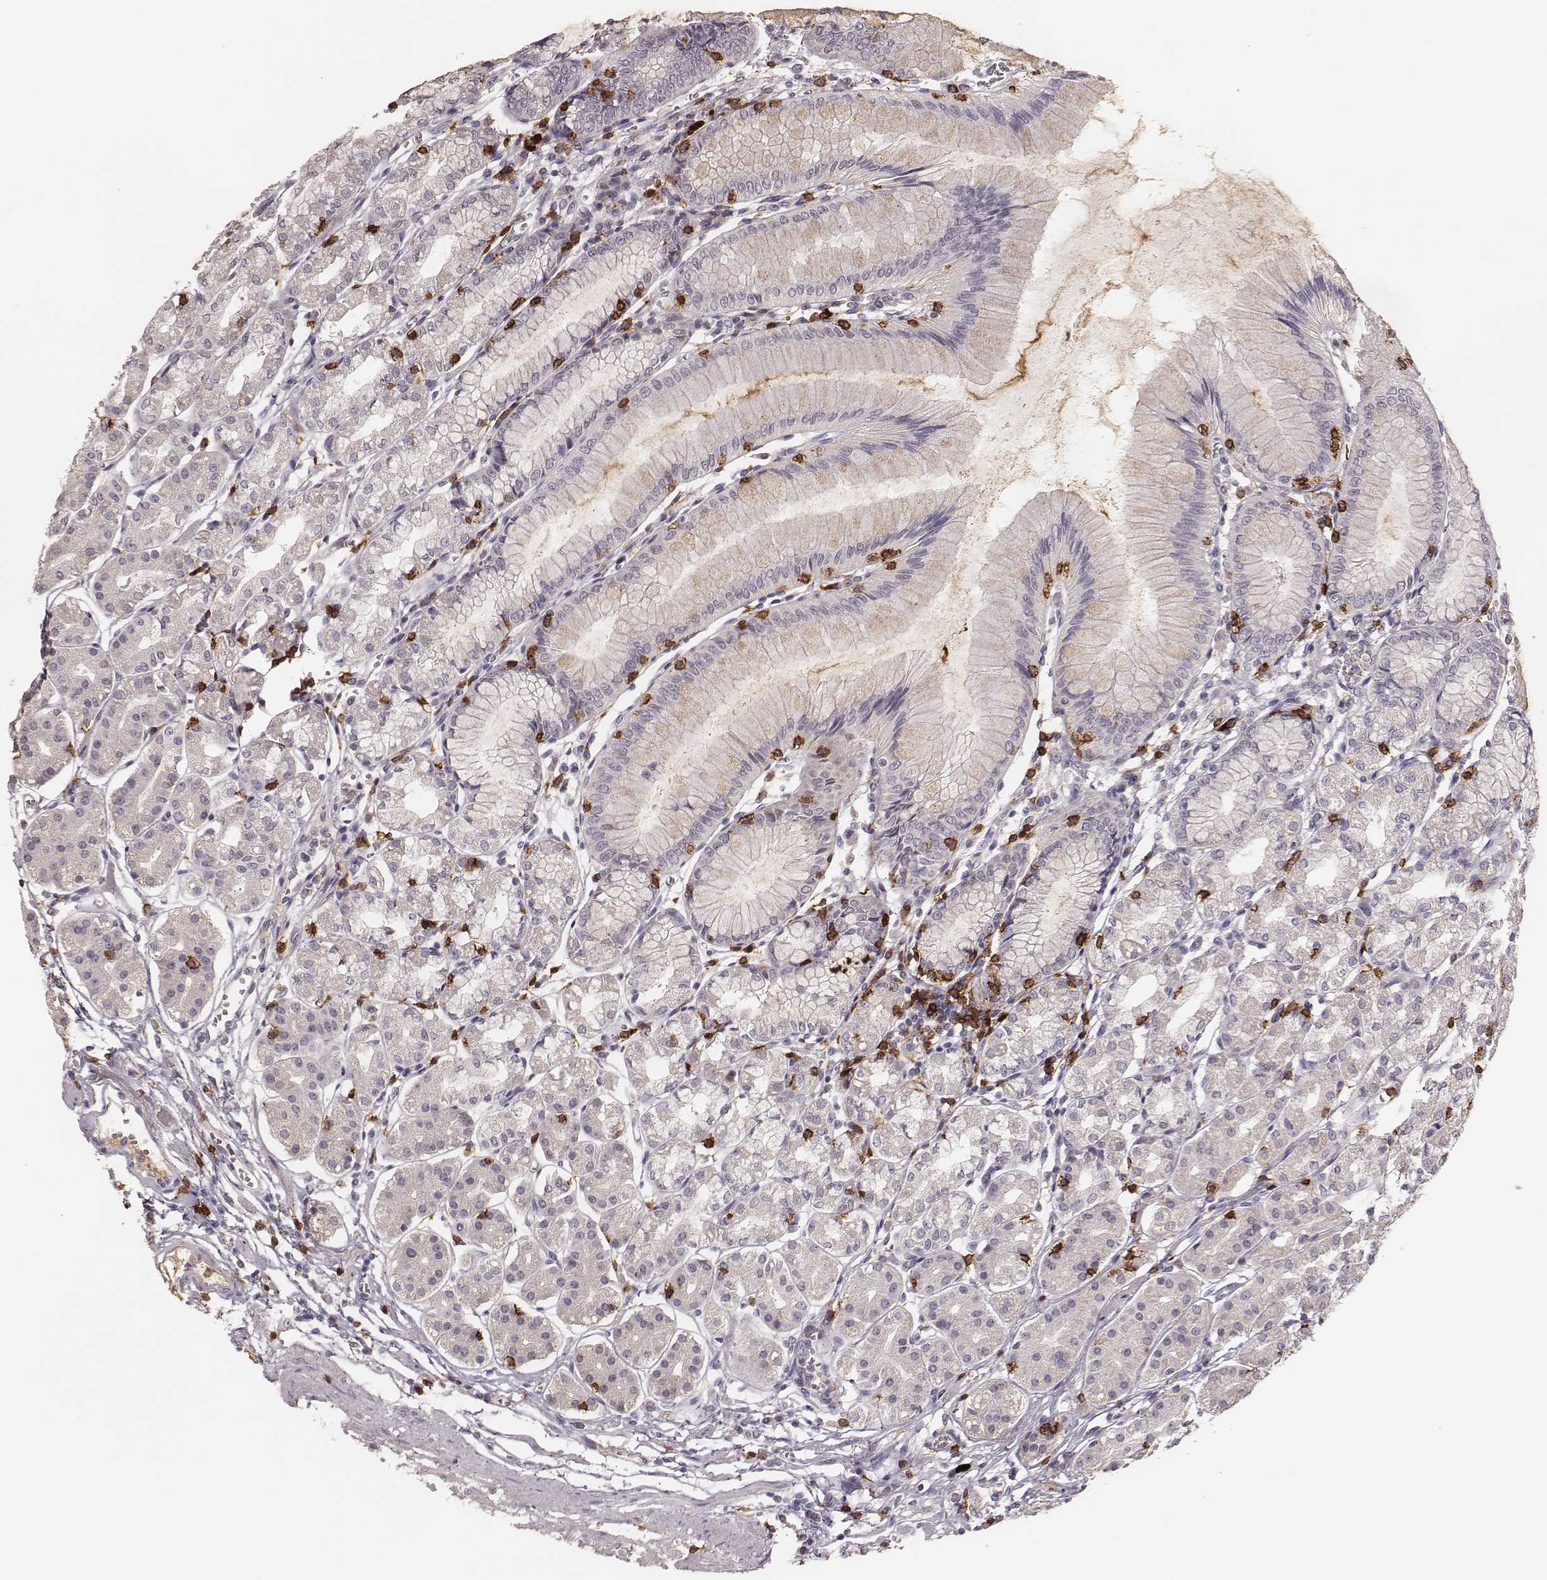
{"staining": {"intensity": "negative", "quantity": "none", "location": "none"}, "tissue": "stomach", "cell_type": "Glandular cells", "image_type": "normal", "snomed": [{"axis": "morphology", "description": "Normal tissue, NOS"}, {"axis": "topography", "description": "Skeletal muscle"}, {"axis": "topography", "description": "Stomach"}], "caption": "IHC of benign stomach exhibits no expression in glandular cells.", "gene": "CD8A", "patient": {"sex": "female", "age": 57}}